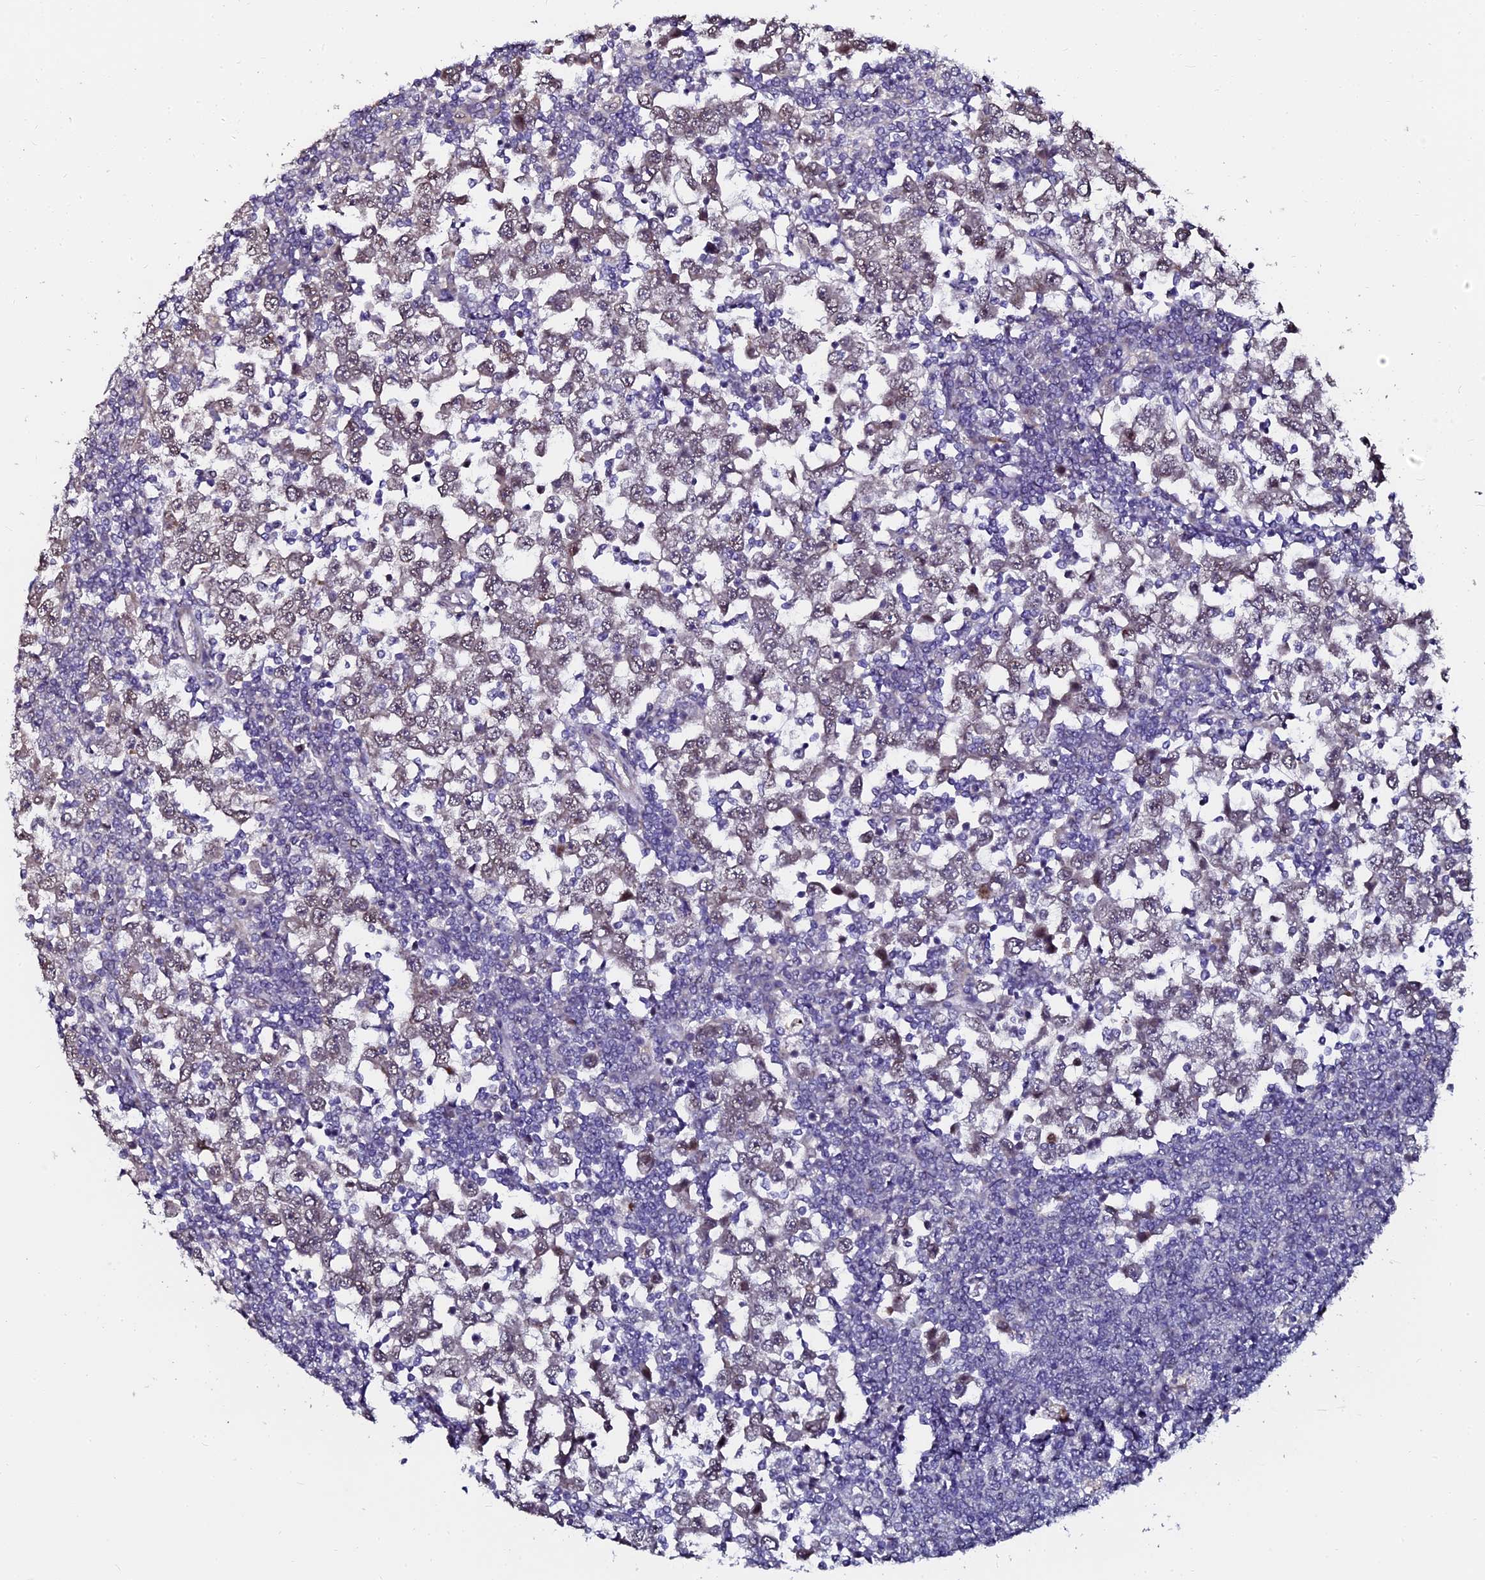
{"staining": {"intensity": "negative", "quantity": "none", "location": "none"}, "tissue": "testis cancer", "cell_type": "Tumor cells", "image_type": "cancer", "snomed": [{"axis": "morphology", "description": "Seminoma, NOS"}, {"axis": "topography", "description": "Testis"}], "caption": "Testis cancer (seminoma) was stained to show a protein in brown. There is no significant expression in tumor cells.", "gene": "GPN3", "patient": {"sex": "male", "age": 65}}